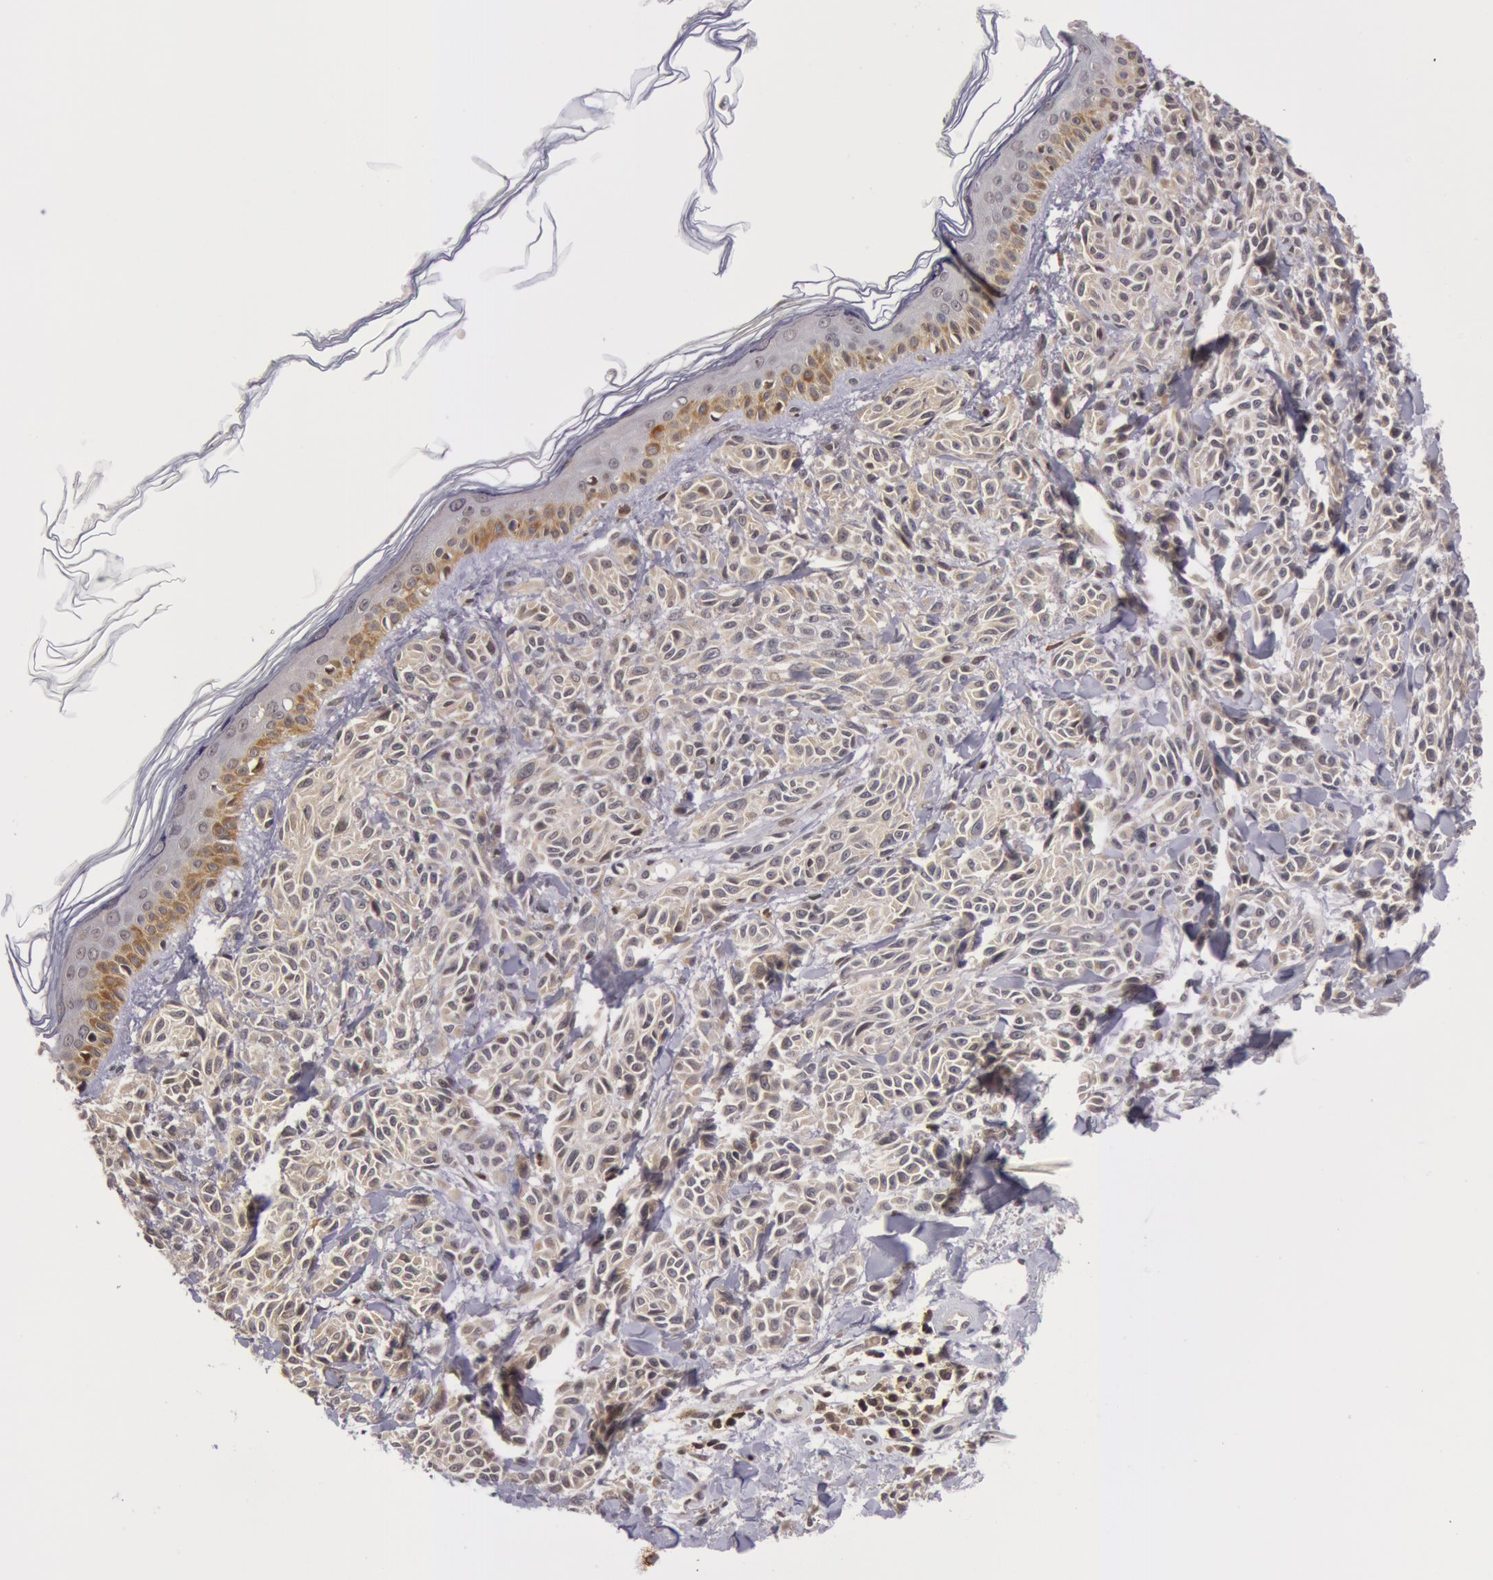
{"staining": {"intensity": "negative", "quantity": "none", "location": "none"}, "tissue": "melanoma", "cell_type": "Tumor cells", "image_type": "cancer", "snomed": [{"axis": "morphology", "description": "Malignant melanoma, NOS"}, {"axis": "topography", "description": "Skin"}], "caption": "A micrograph of melanoma stained for a protein exhibits no brown staining in tumor cells. (Brightfield microscopy of DAB immunohistochemistry (IHC) at high magnification).", "gene": "ZNF350", "patient": {"sex": "female", "age": 73}}